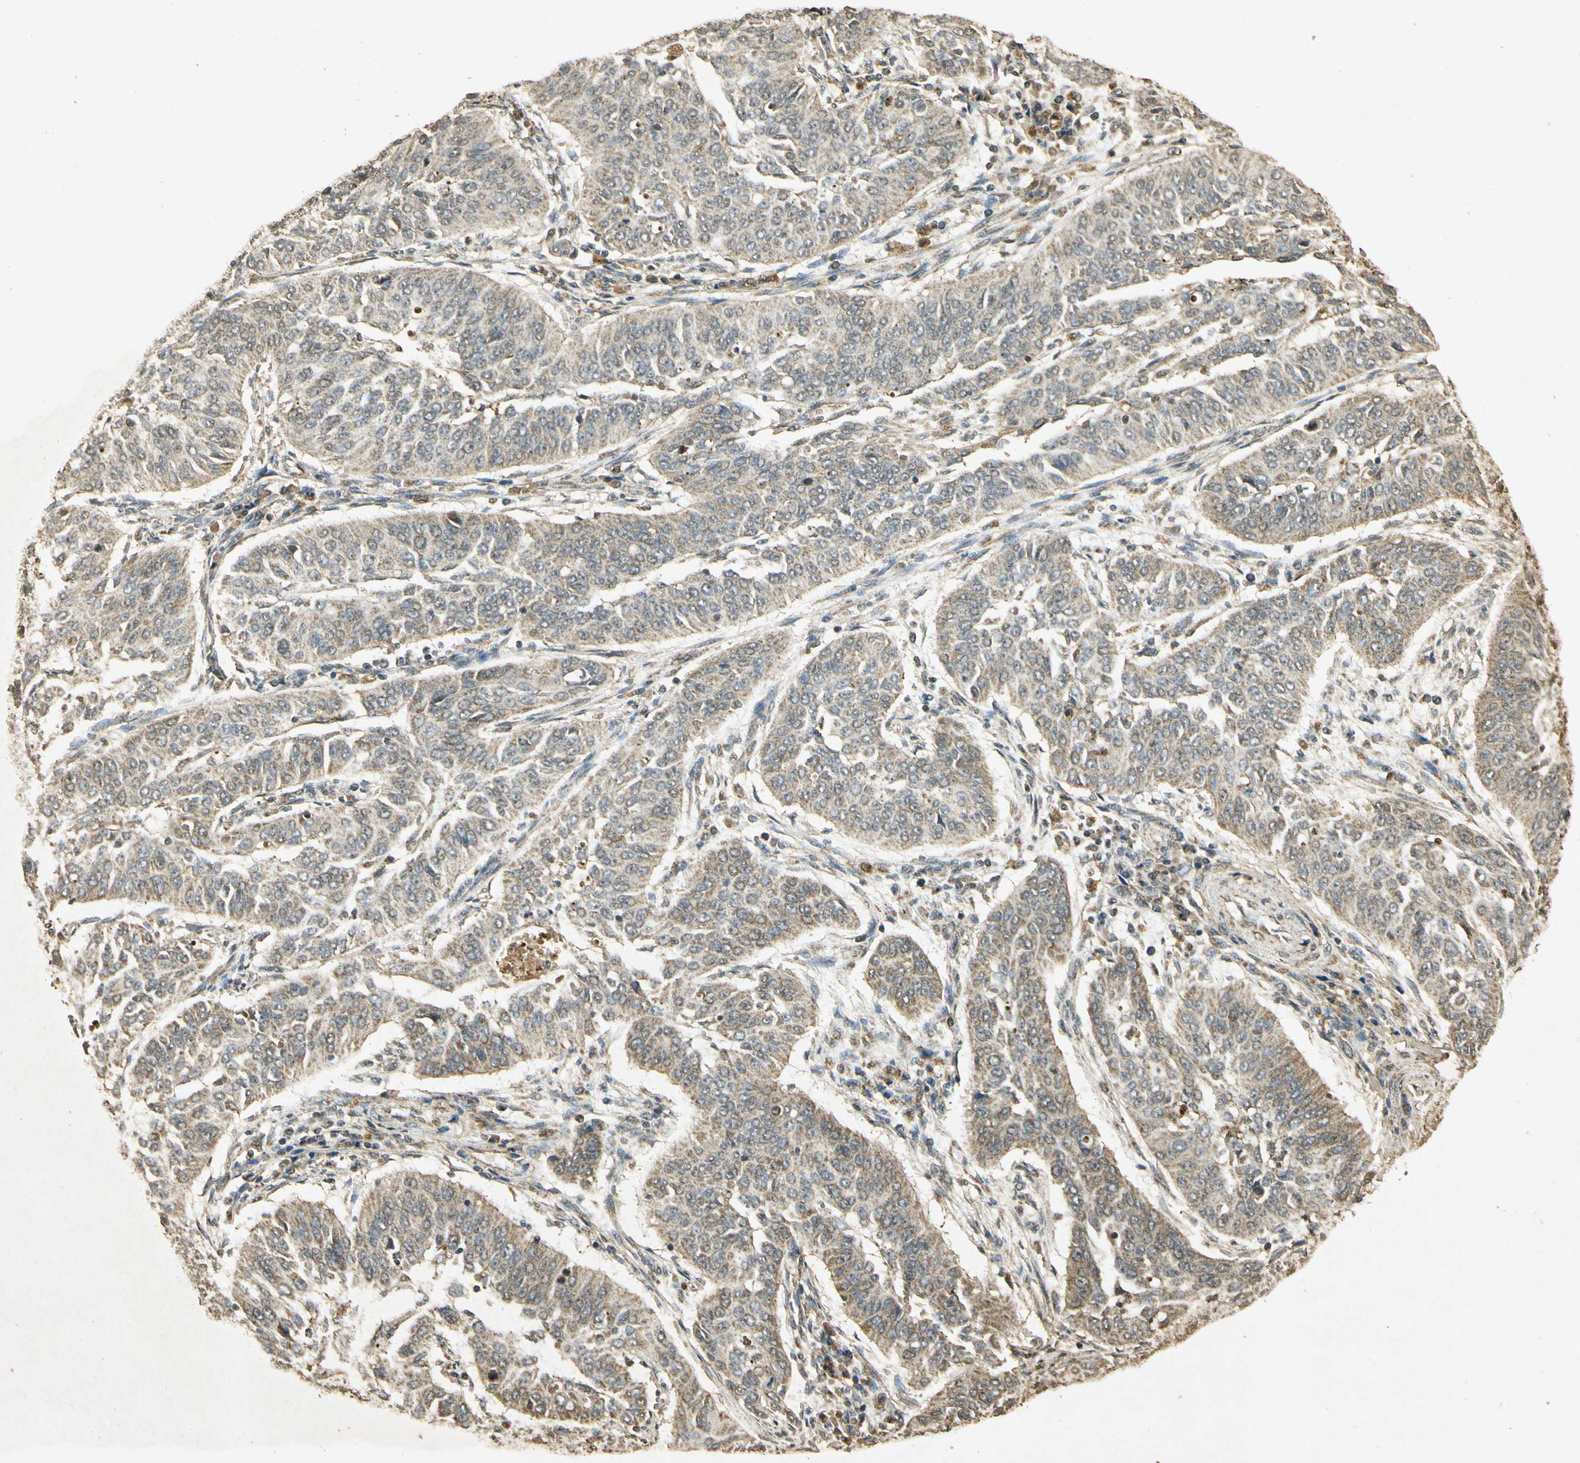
{"staining": {"intensity": "weak", "quantity": ">75%", "location": "cytoplasmic/membranous"}, "tissue": "cervical cancer", "cell_type": "Tumor cells", "image_type": "cancer", "snomed": [{"axis": "morphology", "description": "Normal tissue, NOS"}, {"axis": "morphology", "description": "Squamous cell carcinoma, NOS"}, {"axis": "topography", "description": "Cervix"}], "caption": "Immunohistochemical staining of cervical squamous cell carcinoma reveals weak cytoplasmic/membranous protein expression in about >75% of tumor cells. (IHC, brightfield microscopy, high magnification).", "gene": "PRDX3", "patient": {"sex": "female", "age": 39}}